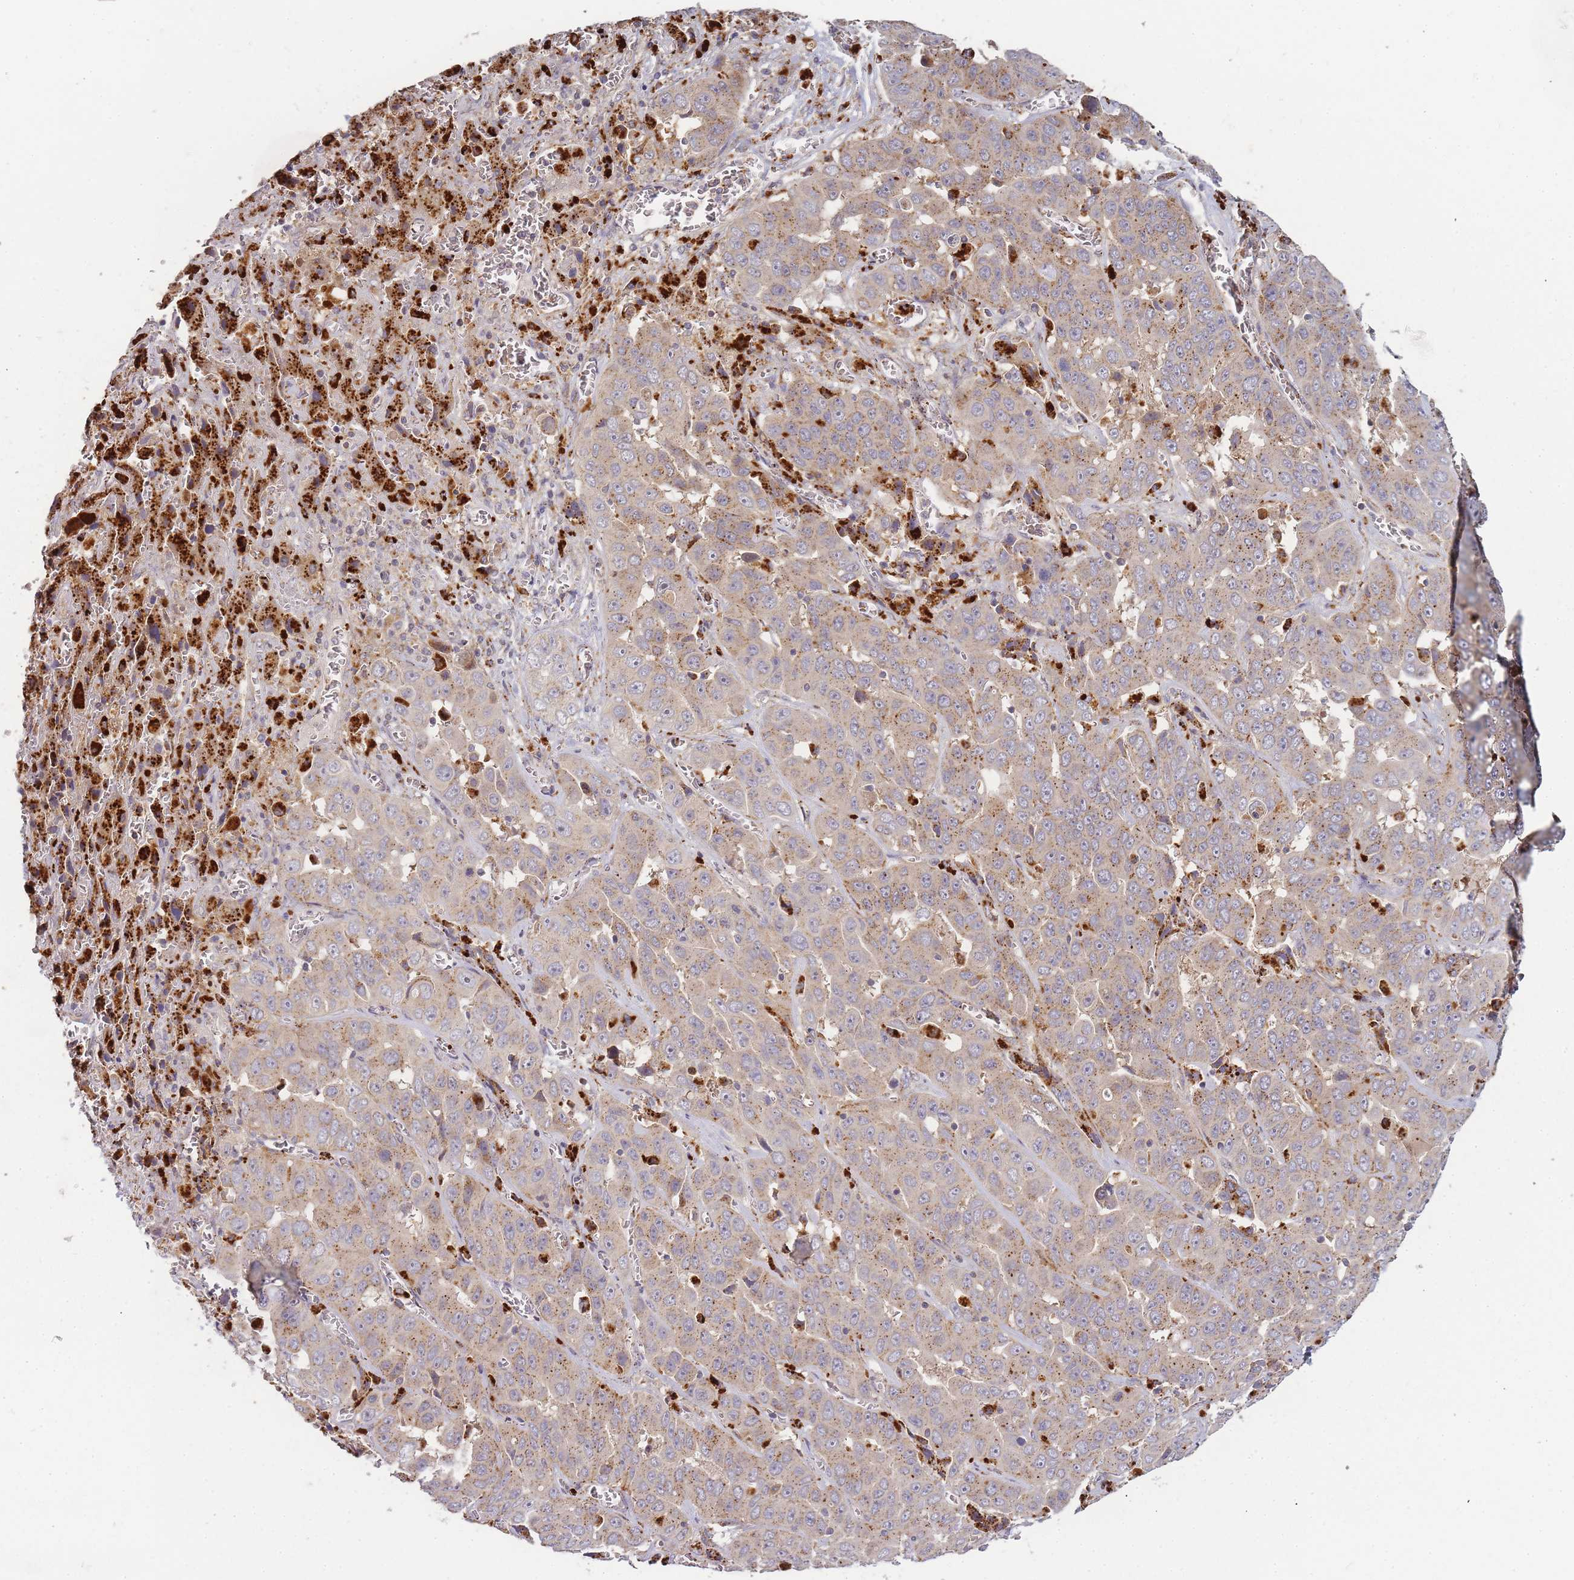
{"staining": {"intensity": "moderate", "quantity": ">75%", "location": "cytoplasmic/membranous"}, "tissue": "liver cancer", "cell_type": "Tumor cells", "image_type": "cancer", "snomed": [{"axis": "morphology", "description": "Cholangiocarcinoma"}, {"axis": "topography", "description": "Liver"}], "caption": "Liver cholangiocarcinoma stained with IHC displays moderate cytoplasmic/membranous positivity in about >75% of tumor cells.", "gene": "ATG5", "patient": {"sex": "female", "age": 52}}